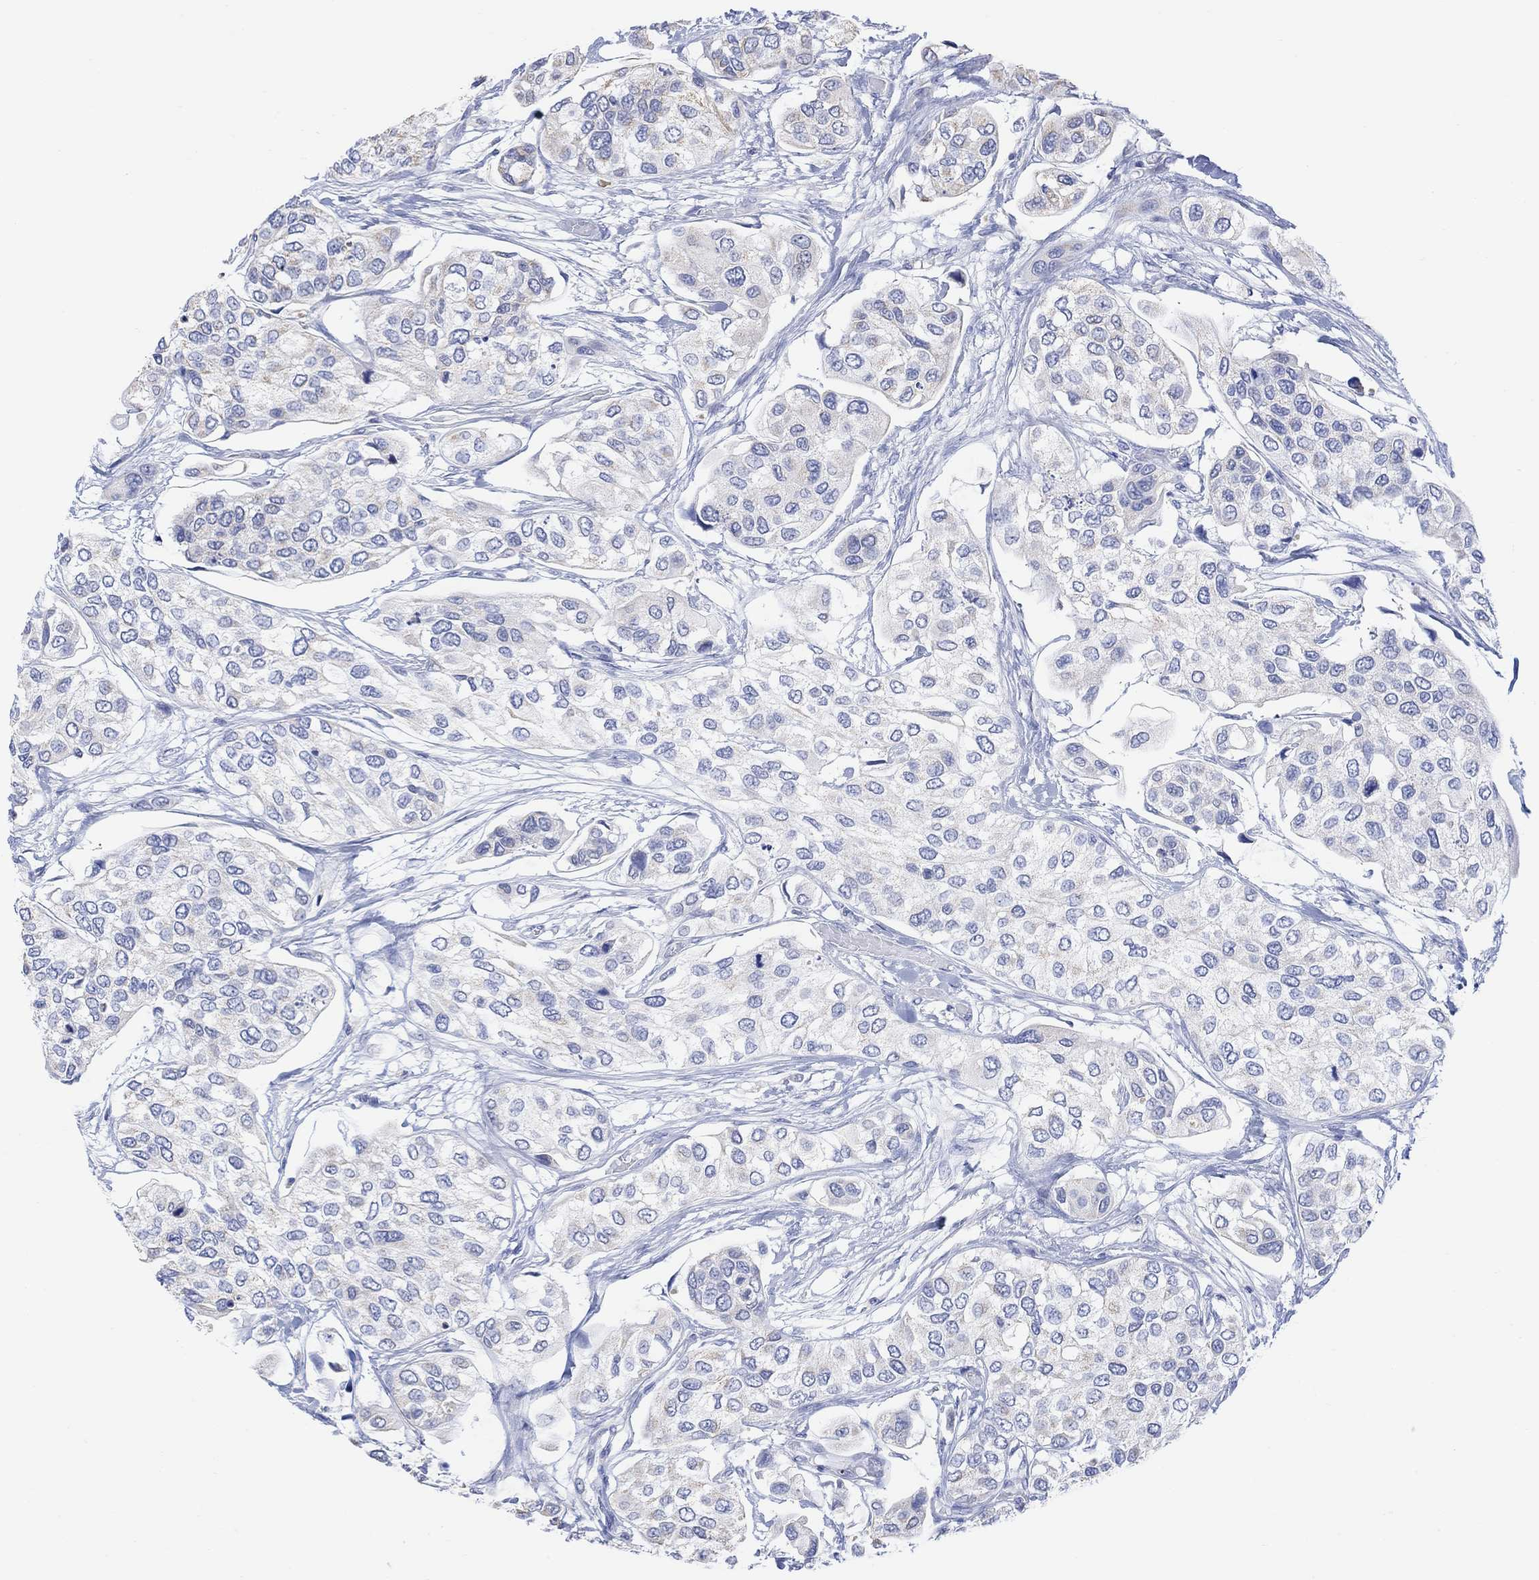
{"staining": {"intensity": "weak", "quantity": "<25%", "location": "cytoplasmic/membranous"}, "tissue": "urothelial cancer", "cell_type": "Tumor cells", "image_type": "cancer", "snomed": [{"axis": "morphology", "description": "Urothelial carcinoma, High grade"}, {"axis": "topography", "description": "Urinary bladder"}], "caption": "A high-resolution image shows immunohistochemistry staining of urothelial cancer, which shows no significant expression in tumor cells. (DAB (3,3'-diaminobenzidine) immunohistochemistry (IHC) with hematoxylin counter stain).", "gene": "SYT12", "patient": {"sex": "male", "age": 77}}